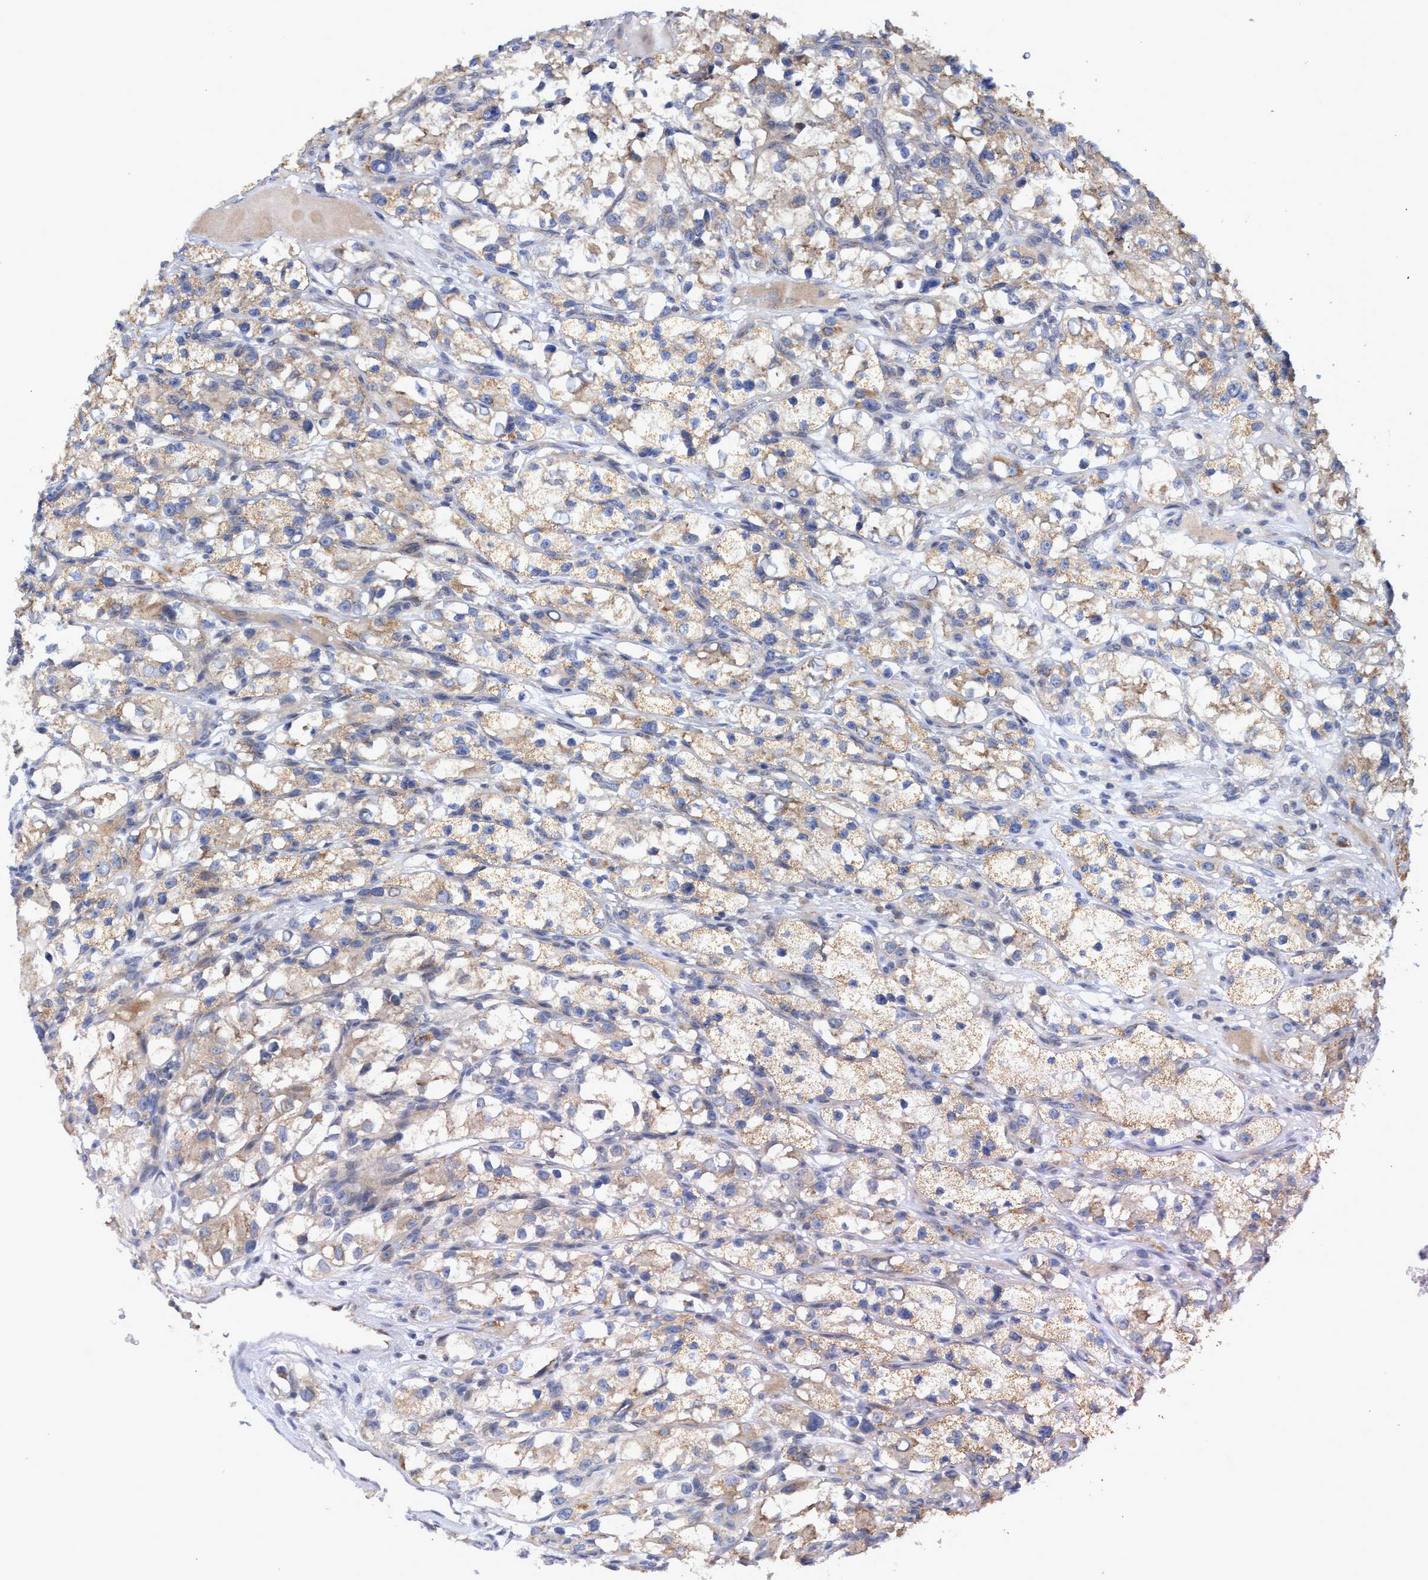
{"staining": {"intensity": "weak", "quantity": ">75%", "location": "cytoplasmic/membranous"}, "tissue": "renal cancer", "cell_type": "Tumor cells", "image_type": "cancer", "snomed": [{"axis": "morphology", "description": "Adenocarcinoma, NOS"}, {"axis": "topography", "description": "Kidney"}], "caption": "The photomicrograph displays a brown stain indicating the presence of a protein in the cytoplasmic/membranous of tumor cells in renal cancer (adenocarcinoma).", "gene": "NAT16", "patient": {"sex": "female", "age": 57}}